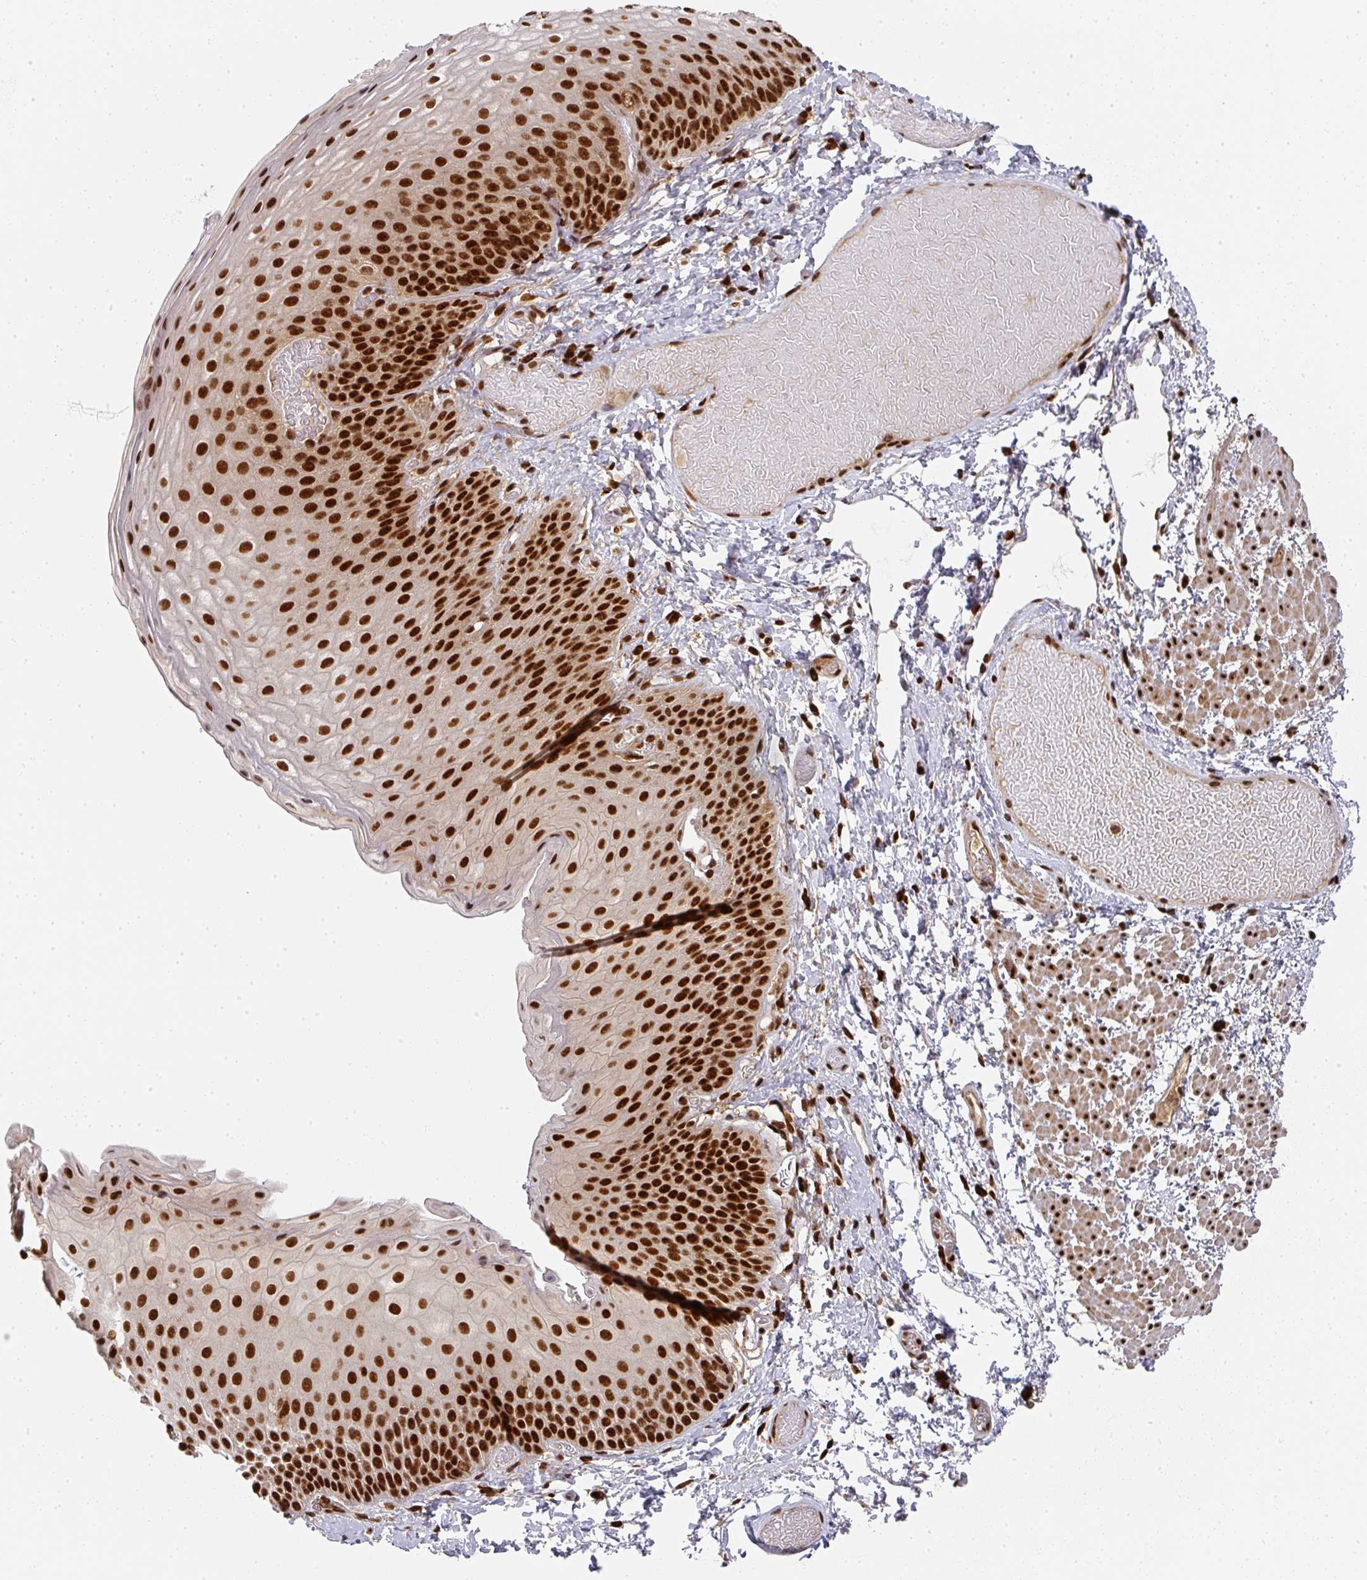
{"staining": {"intensity": "strong", "quantity": ">75%", "location": "nuclear"}, "tissue": "skin", "cell_type": "Epidermal cells", "image_type": "normal", "snomed": [{"axis": "morphology", "description": "Normal tissue, NOS"}, {"axis": "topography", "description": "Anal"}], "caption": "This histopathology image shows immunohistochemistry (IHC) staining of benign human skin, with high strong nuclear expression in about >75% of epidermal cells.", "gene": "DIDO1", "patient": {"sex": "female", "age": 40}}